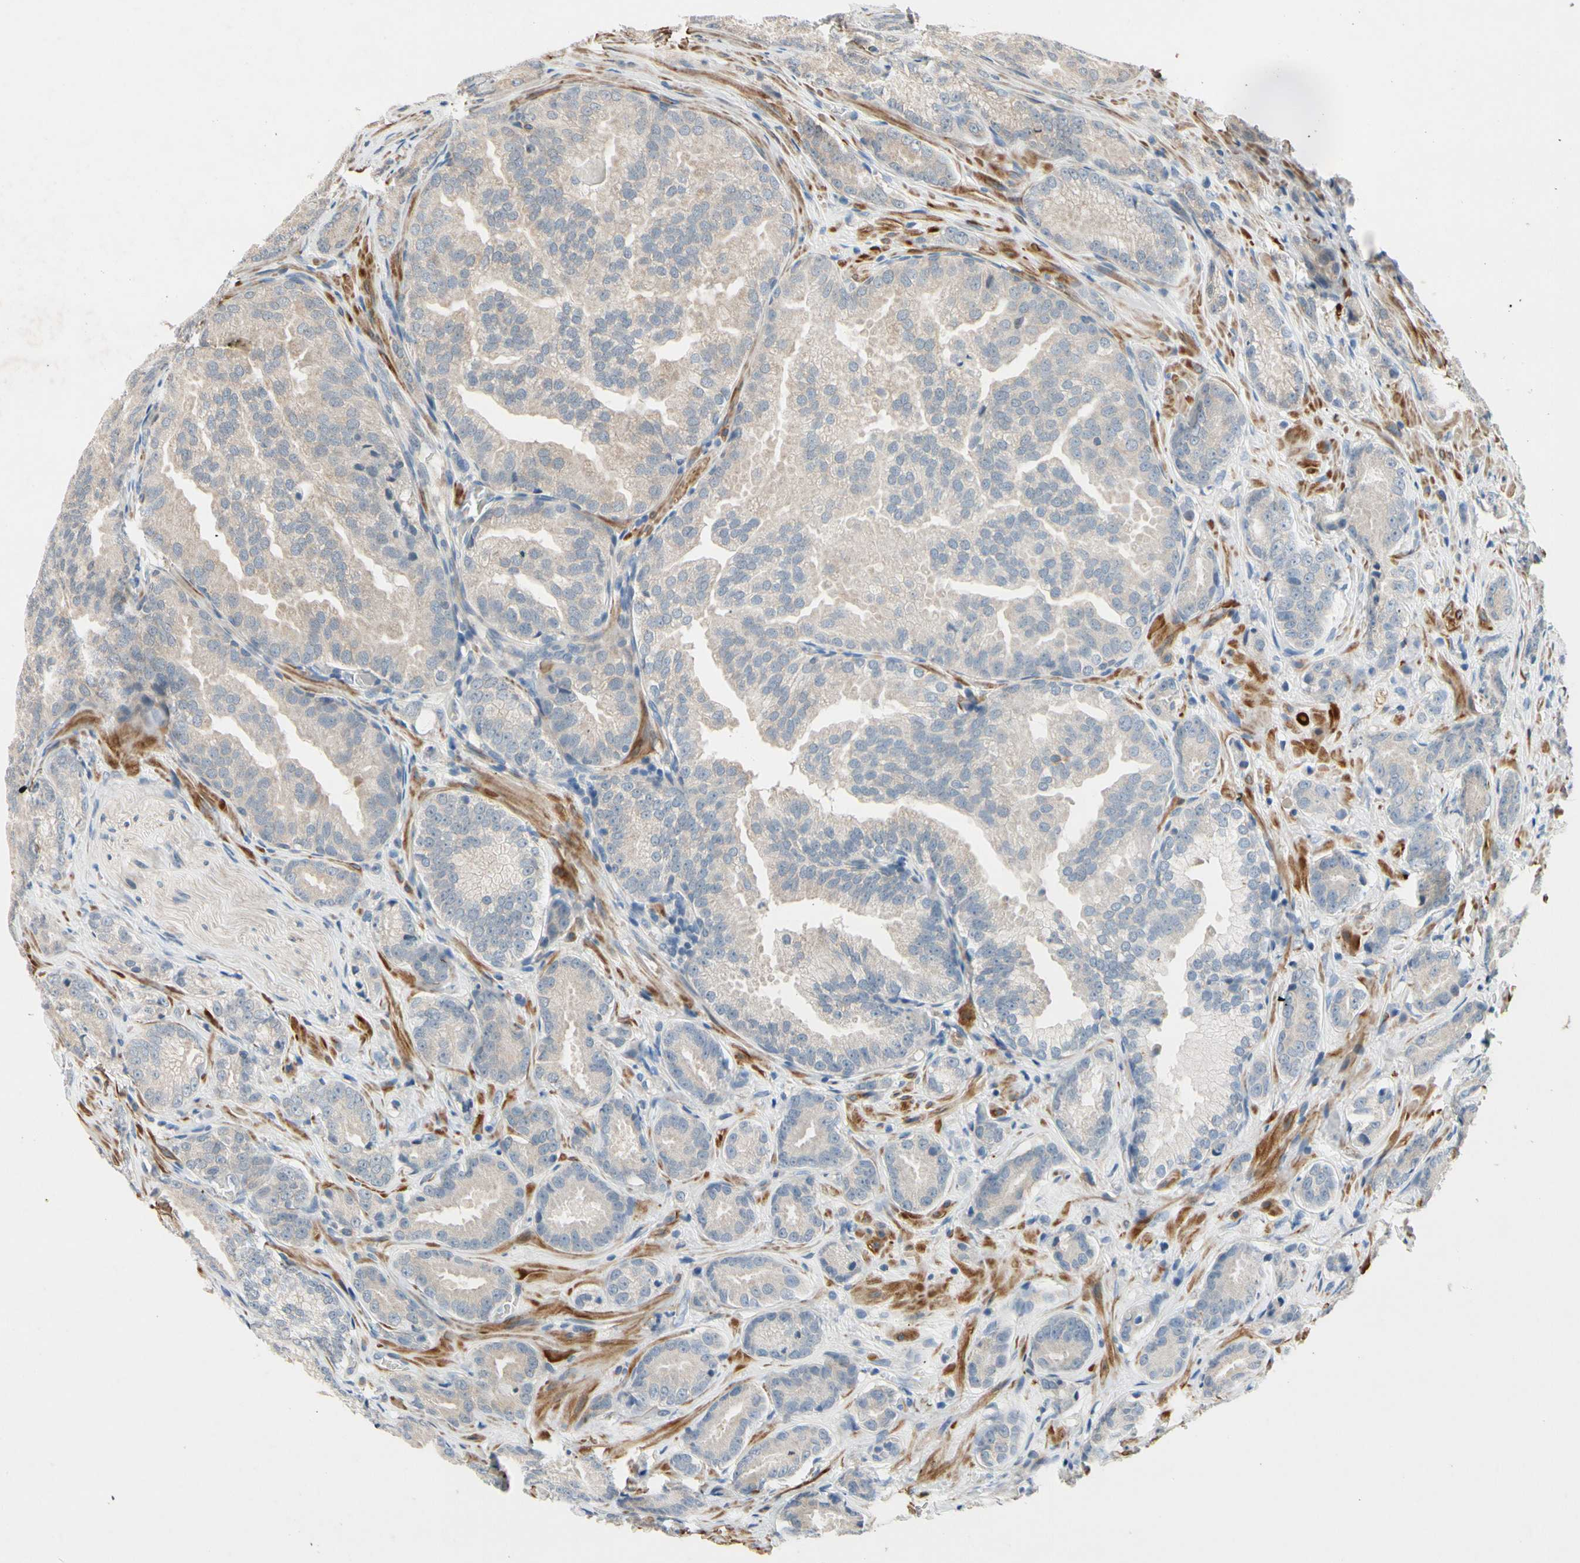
{"staining": {"intensity": "negative", "quantity": "none", "location": "none"}, "tissue": "prostate cancer", "cell_type": "Tumor cells", "image_type": "cancer", "snomed": [{"axis": "morphology", "description": "Adenocarcinoma, High grade"}, {"axis": "topography", "description": "Prostate"}], "caption": "Prostate cancer (adenocarcinoma (high-grade)) stained for a protein using immunohistochemistry (IHC) reveals no expression tumor cells.", "gene": "SLC27A6", "patient": {"sex": "male", "age": 64}}